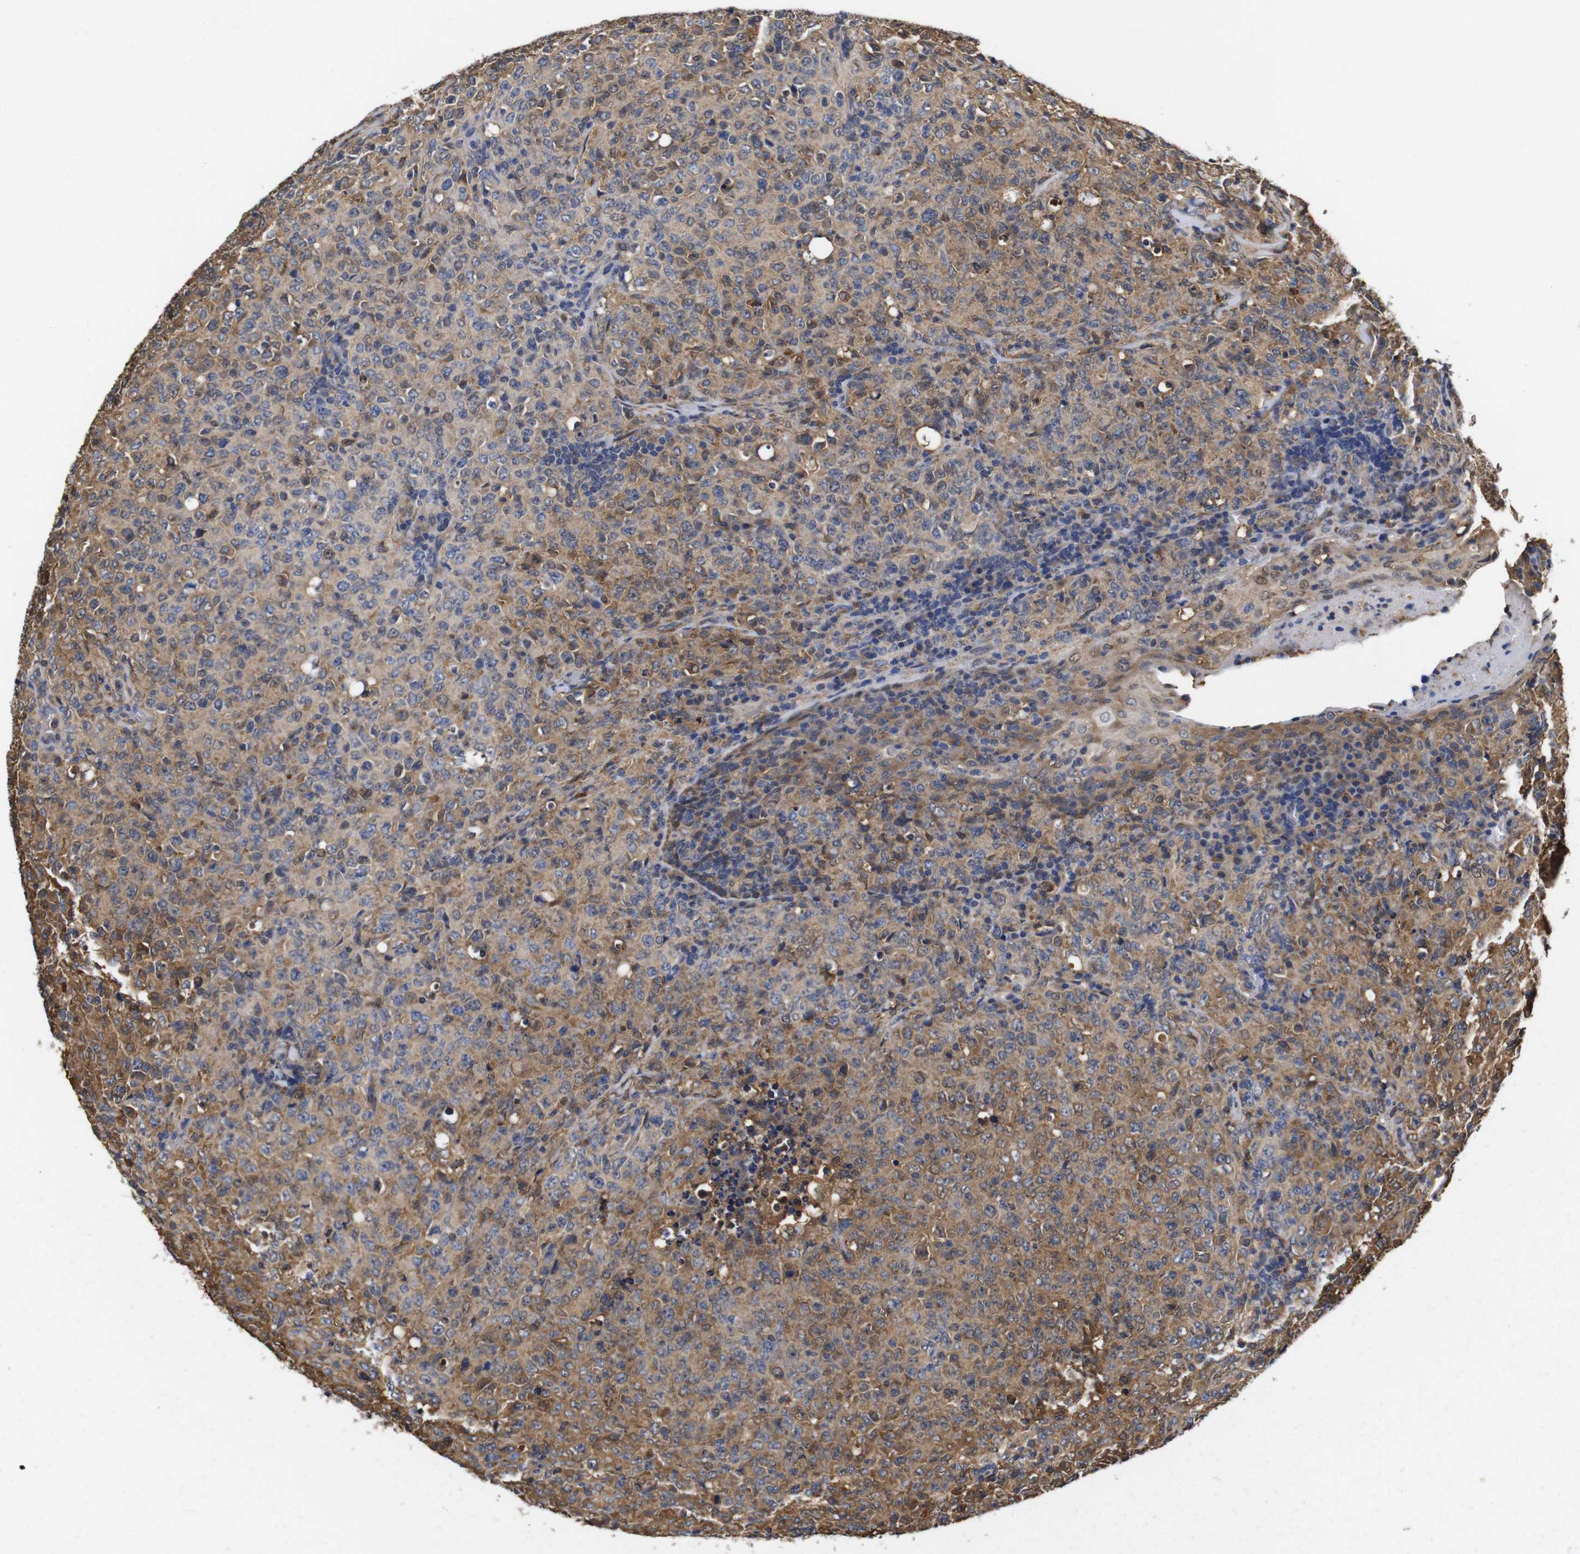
{"staining": {"intensity": "moderate", "quantity": "25%-75%", "location": "cytoplasmic/membranous"}, "tissue": "lymphoma", "cell_type": "Tumor cells", "image_type": "cancer", "snomed": [{"axis": "morphology", "description": "Malignant lymphoma, non-Hodgkin's type, High grade"}, {"axis": "topography", "description": "Tonsil"}], "caption": "High-power microscopy captured an IHC photomicrograph of malignant lymphoma, non-Hodgkin's type (high-grade), revealing moderate cytoplasmic/membranous positivity in about 25%-75% of tumor cells.", "gene": "LRRCC1", "patient": {"sex": "female", "age": 36}}